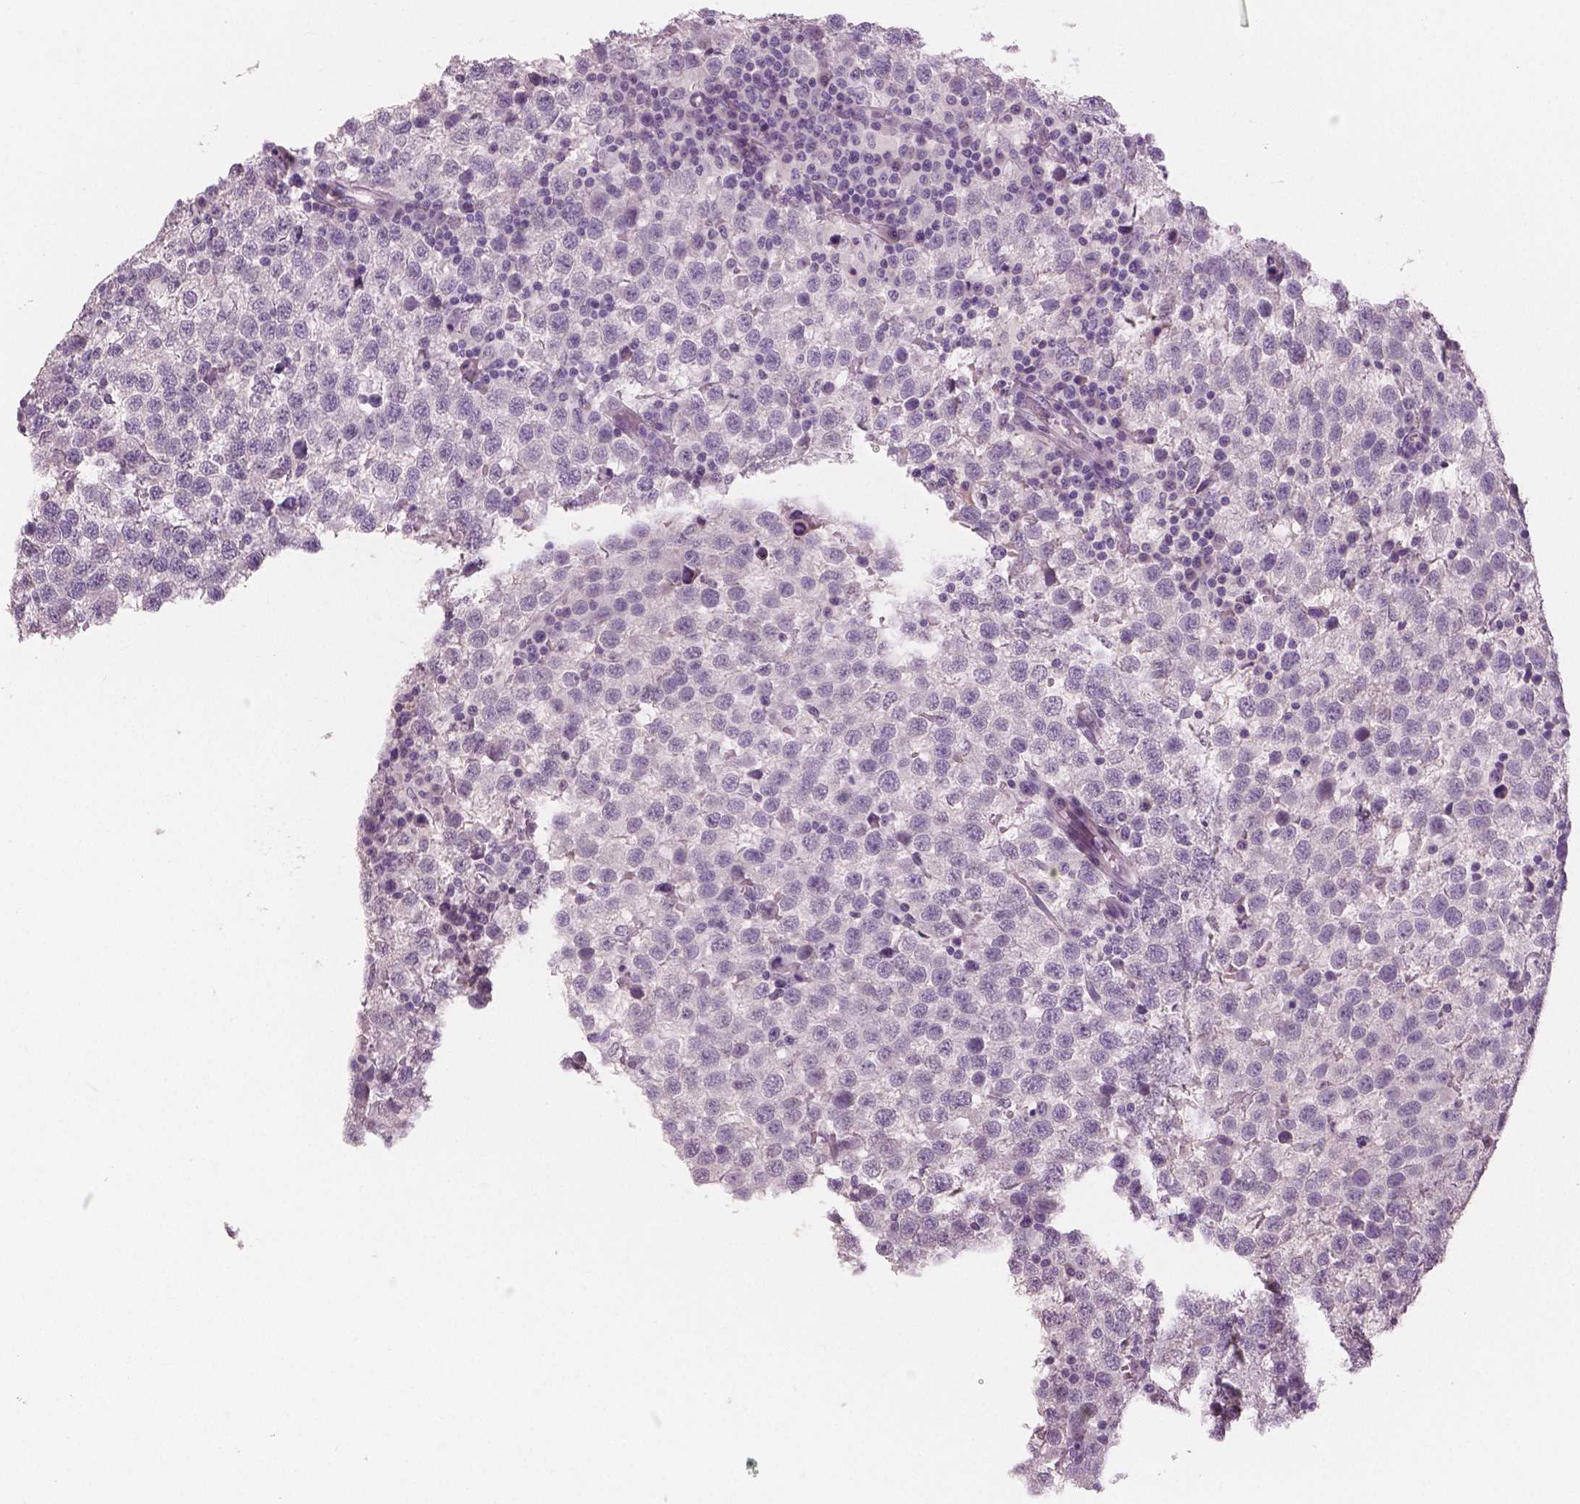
{"staining": {"intensity": "negative", "quantity": "none", "location": "none"}, "tissue": "testis cancer", "cell_type": "Tumor cells", "image_type": "cancer", "snomed": [{"axis": "morphology", "description": "Seminoma, NOS"}, {"axis": "topography", "description": "Testis"}], "caption": "This image is of testis cancer (seminoma) stained with immunohistochemistry to label a protein in brown with the nuclei are counter-stained blue. There is no staining in tumor cells.", "gene": "NECAB1", "patient": {"sex": "male", "age": 34}}